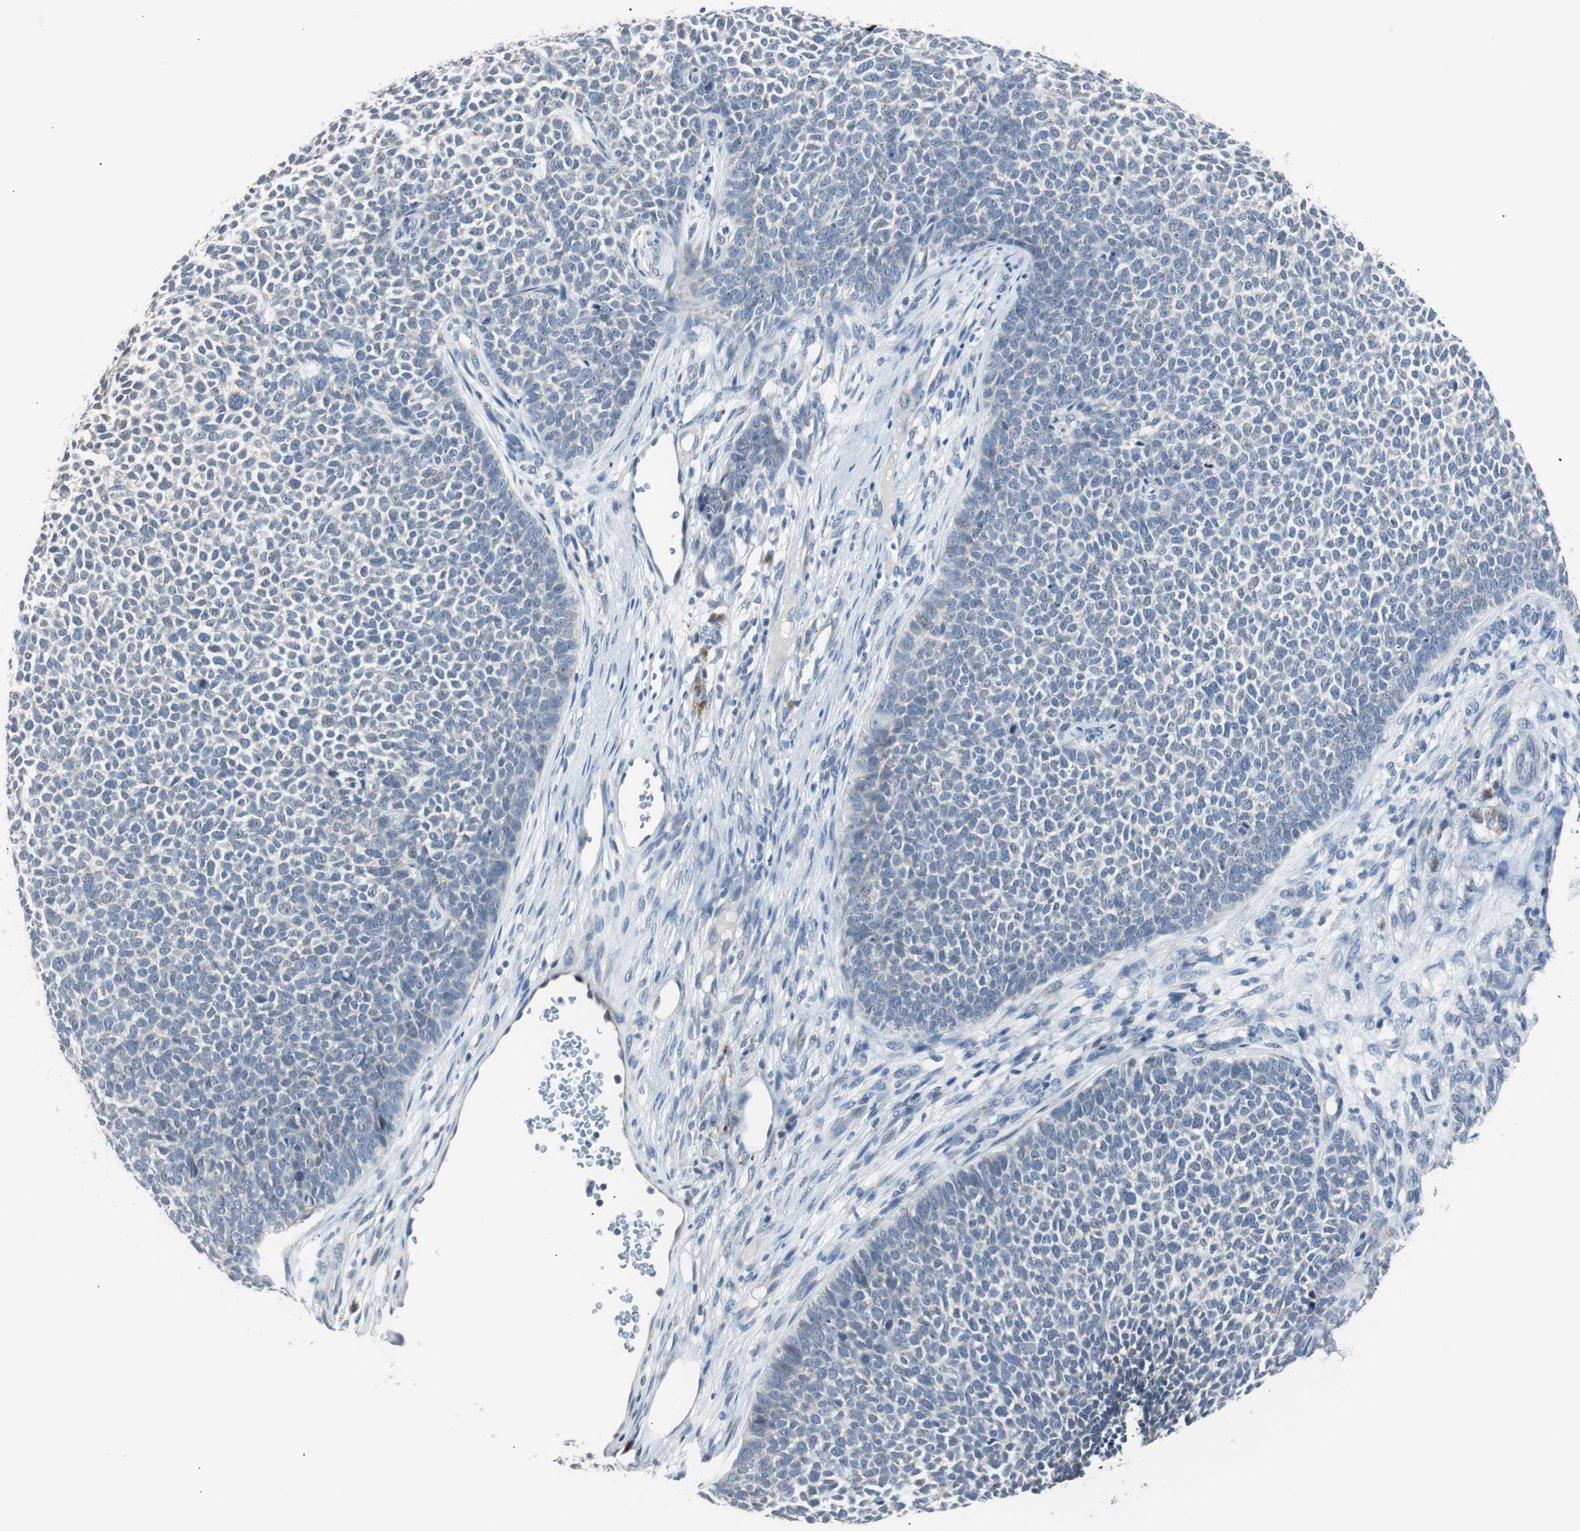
{"staining": {"intensity": "negative", "quantity": "none", "location": "none"}, "tissue": "skin cancer", "cell_type": "Tumor cells", "image_type": "cancer", "snomed": [{"axis": "morphology", "description": "Basal cell carcinoma"}, {"axis": "topography", "description": "Skin"}], "caption": "There is no significant staining in tumor cells of skin cancer (basal cell carcinoma).", "gene": "SOX30", "patient": {"sex": "female", "age": 84}}